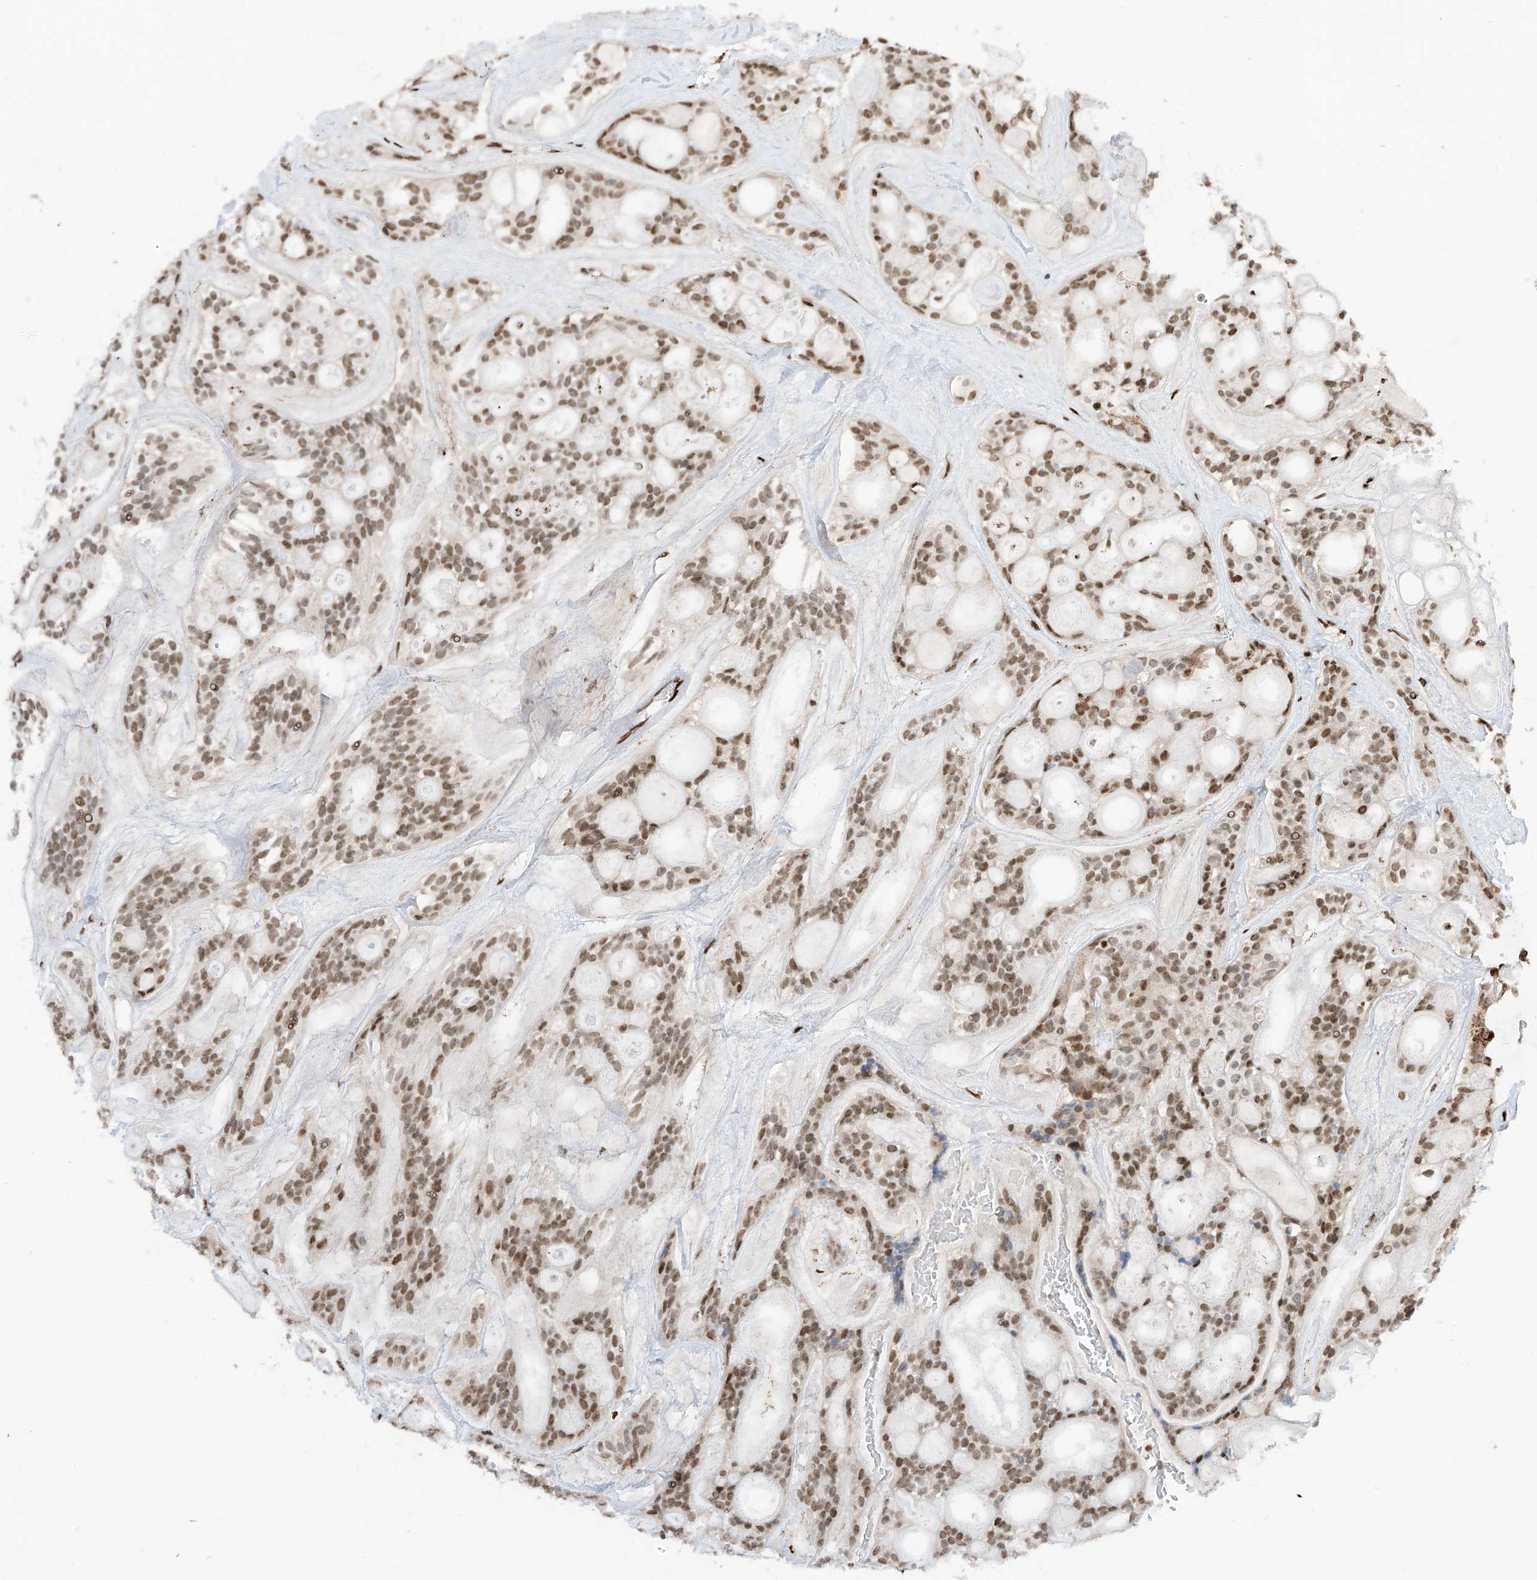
{"staining": {"intensity": "moderate", "quantity": ">75%", "location": "nuclear"}, "tissue": "head and neck cancer", "cell_type": "Tumor cells", "image_type": "cancer", "snomed": [{"axis": "morphology", "description": "Adenocarcinoma, NOS"}, {"axis": "topography", "description": "Head-Neck"}], "caption": "A brown stain shows moderate nuclear expression of a protein in human head and neck cancer (adenocarcinoma) tumor cells.", "gene": "PM20D2", "patient": {"sex": "male", "age": 66}}